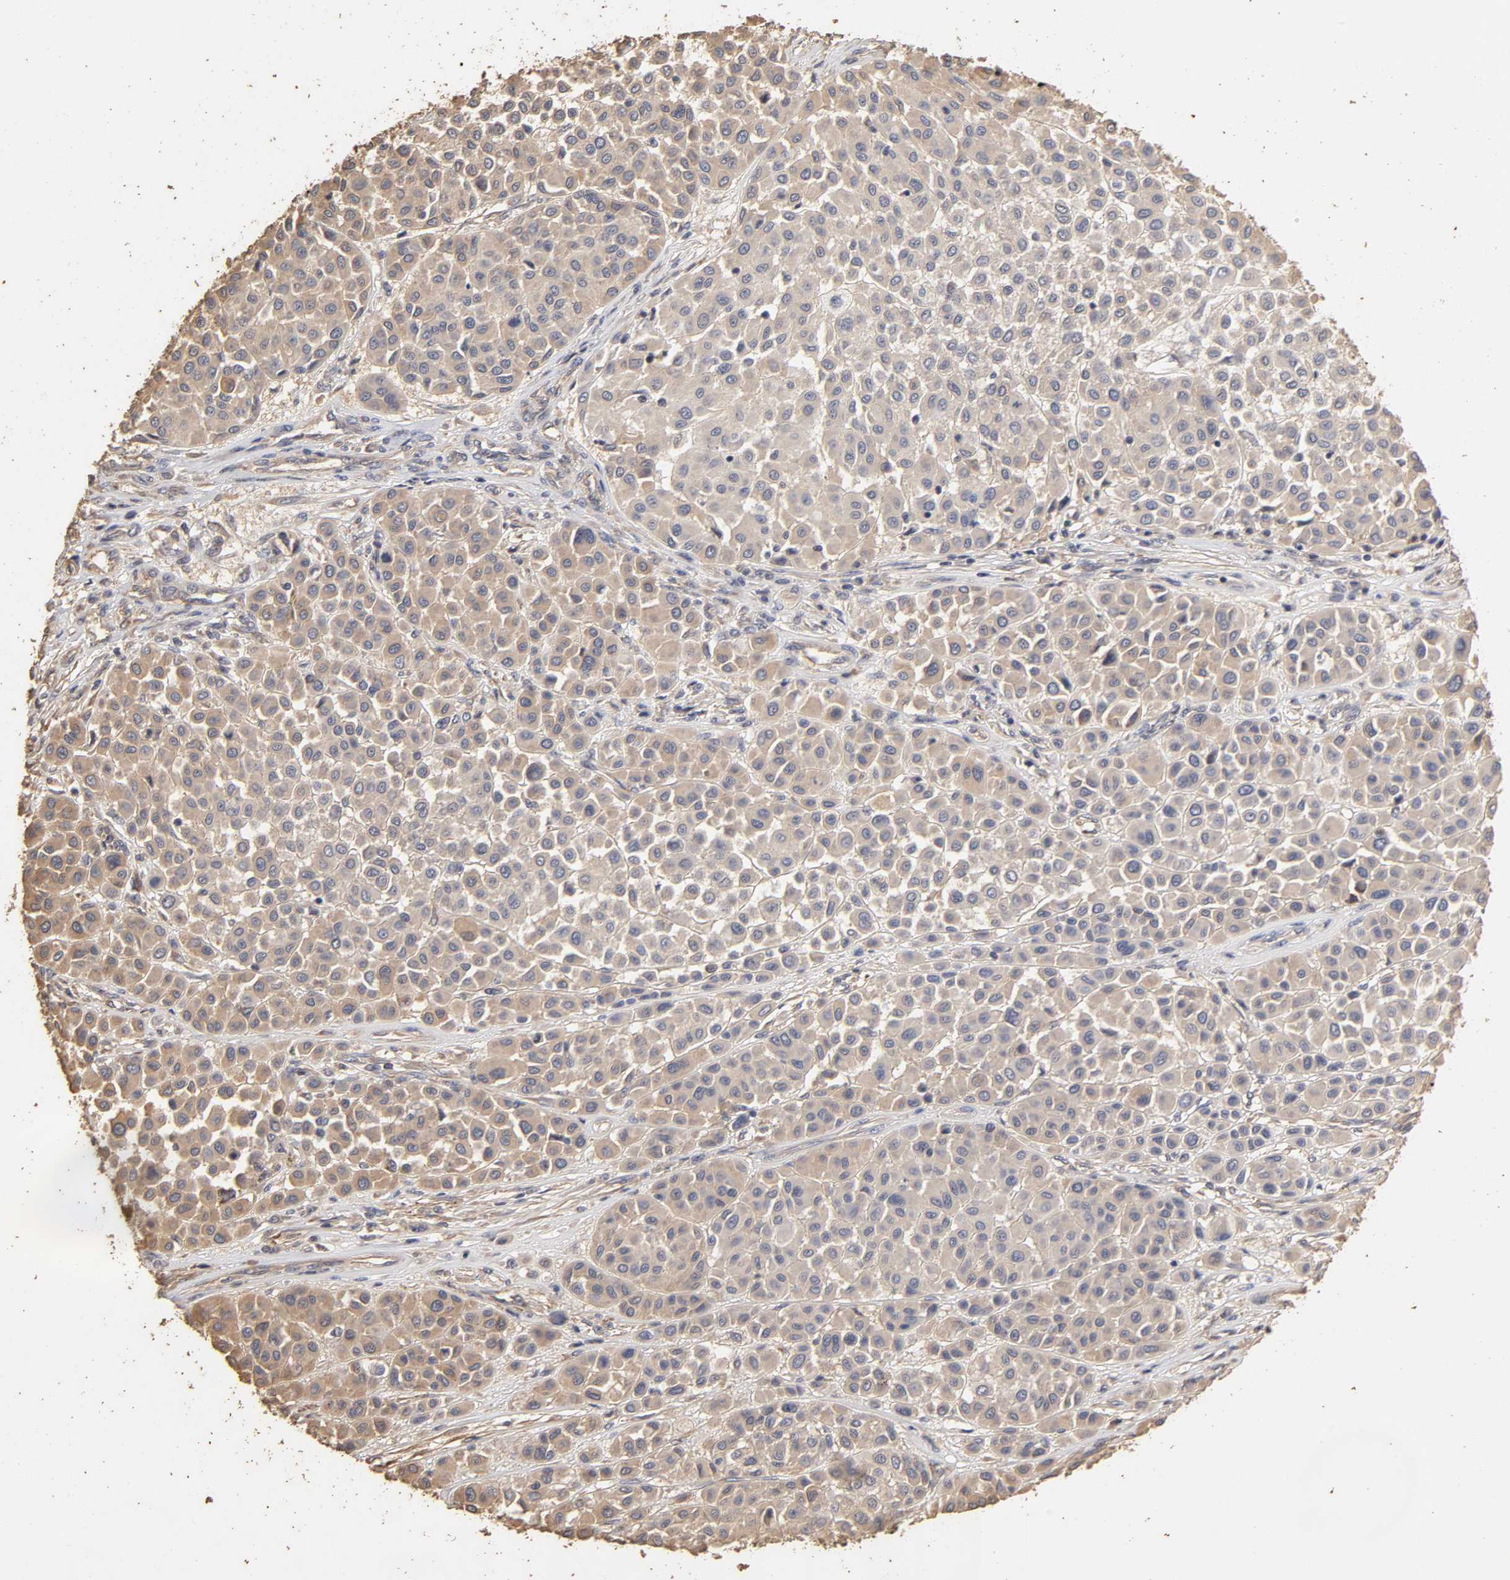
{"staining": {"intensity": "weak", "quantity": "<25%", "location": "cytoplasmic/membranous"}, "tissue": "melanoma", "cell_type": "Tumor cells", "image_type": "cancer", "snomed": [{"axis": "morphology", "description": "Malignant melanoma, Metastatic site"}, {"axis": "topography", "description": "Soft tissue"}], "caption": "Human malignant melanoma (metastatic site) stained for a protein using IHC reveals no positivity in tumor cells.", "gene": "VSIG4", "patient": {"sex": "male", "age": 41}}